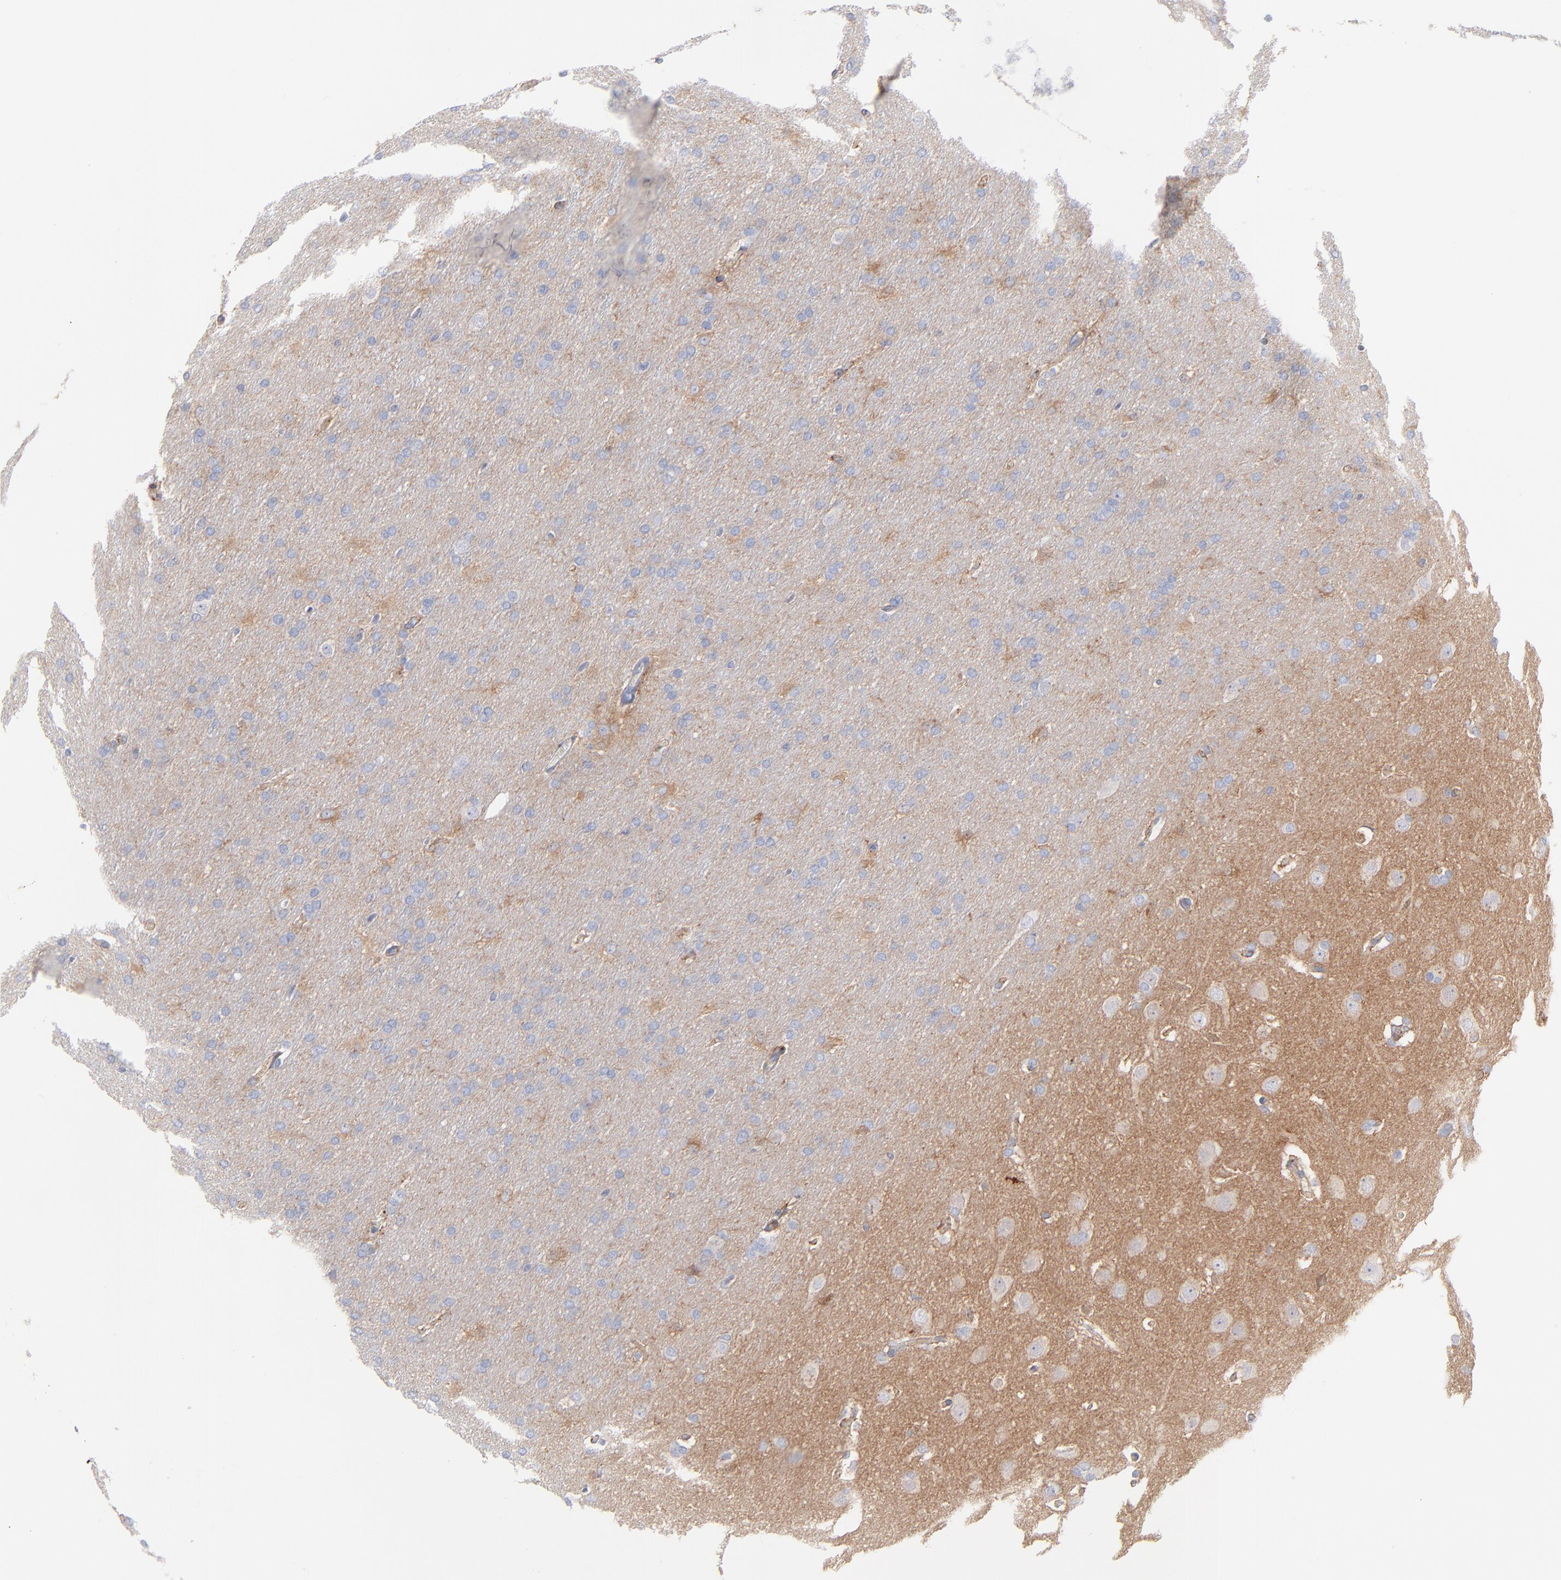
{"staining": {"intensity": "negative", "quantity": "none", "location": "none"}, "tissue": "glioma", "cell_type": "Tumor cells", "image_type": "cancer", "snomed": [{"axis": "morphology", "description": "Glioma, malignant, Low grade"}, {"axis": "topography", "description": "Brain"}], "caption": "DAB immunohistochemical staining of glioma reveals no significant positivity in tumor cells.", "gene": "SEPTIN6", "patient": {"sex": "female", "age": 32}}